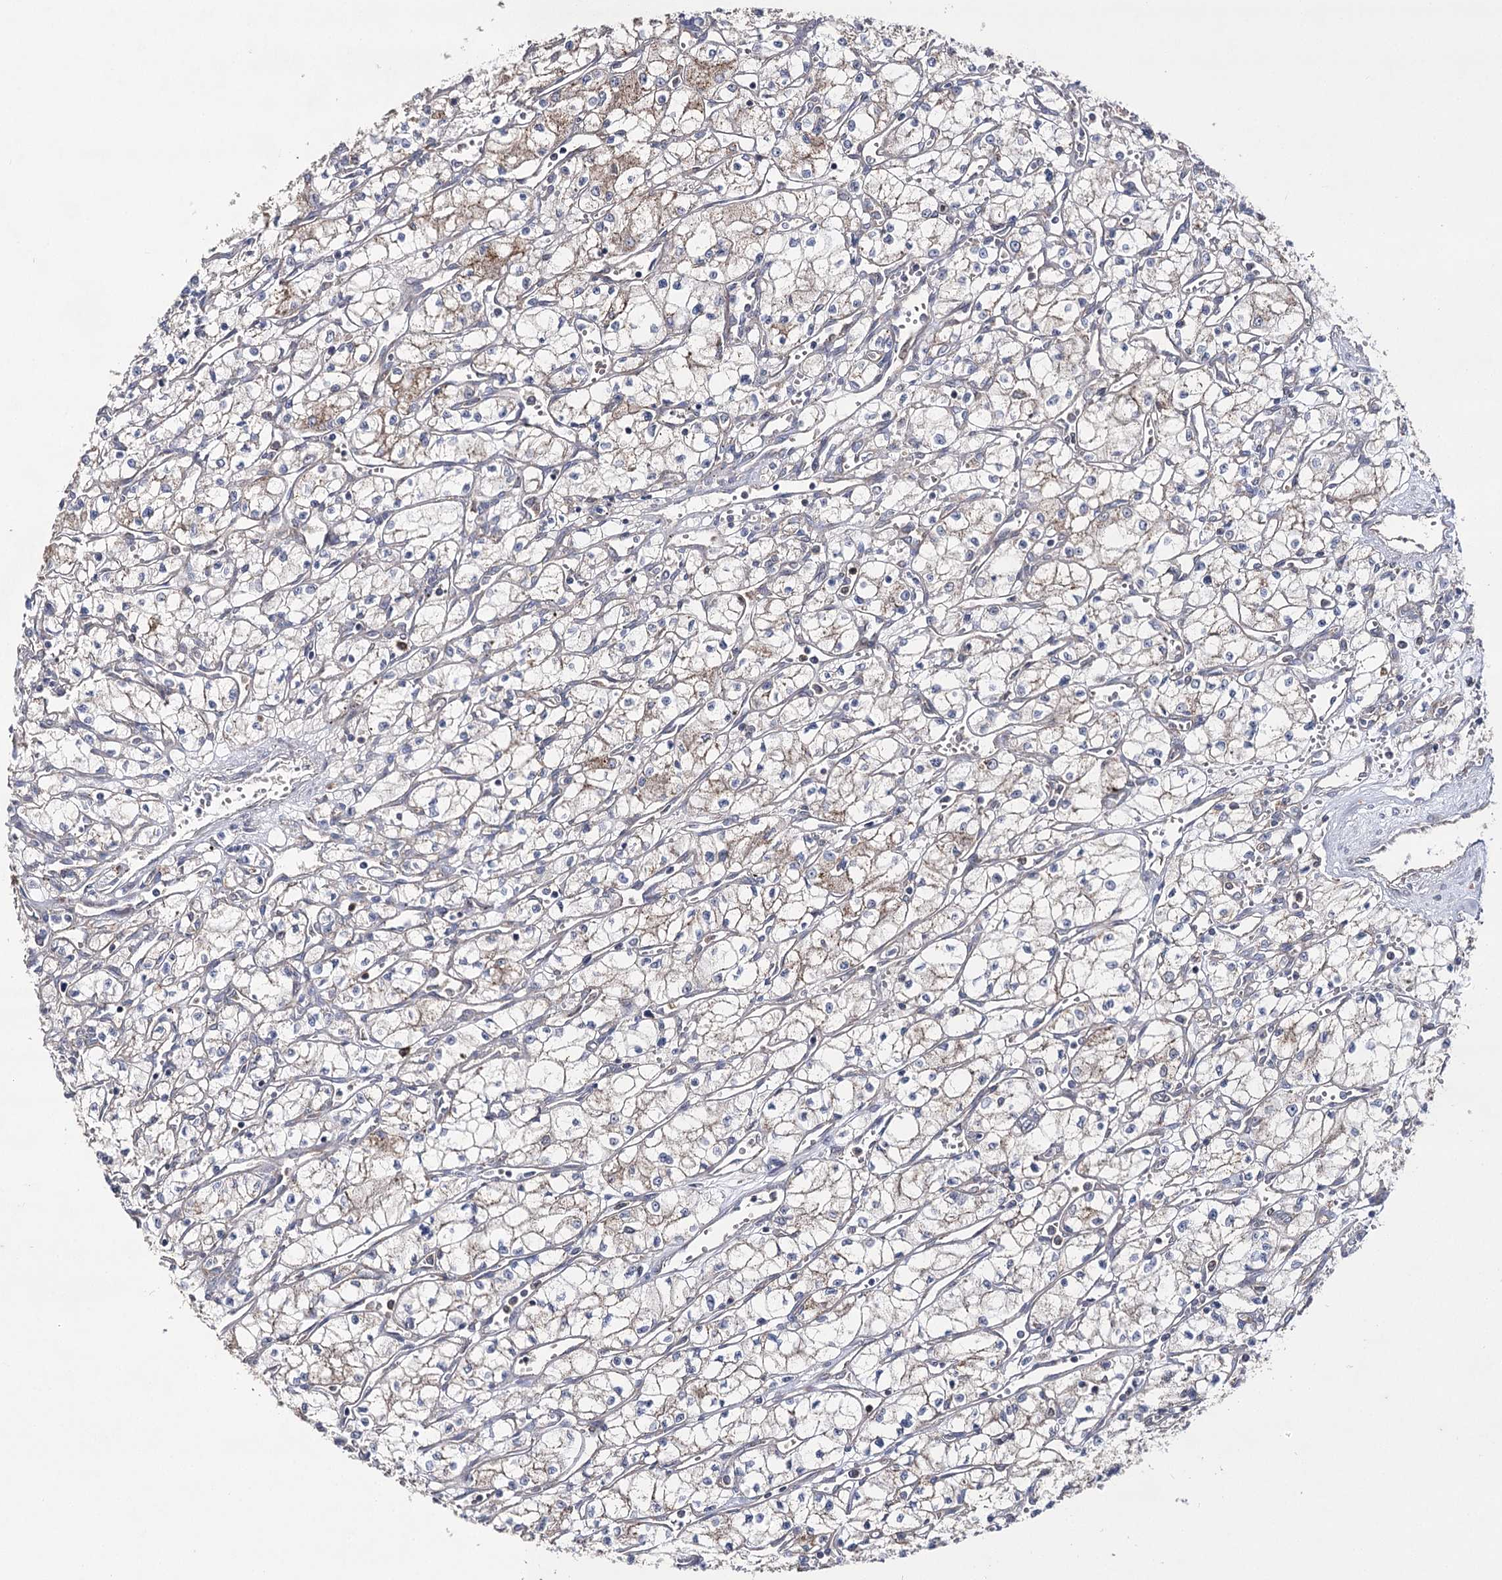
{"staining": {"intensity": "weak", "quantity": "<25%", "location": "cytoplasmic/membranous"}, "tissue": "renal cancer", "cell_type": "Tumor cells", "image_type": "cancer", "snomed": [{"axis": "morphology", "description": "Adenocarcinoma, NOS"}, {"axis": "topography", "description": "Kidney"}], "caption": "Immunohistochemistry (IHC) of adenocarcinoma (renal) demonstrates no staining in tumor cells.", "gene": "AURKC", "patient": {"sex": "male", "age": 59}}